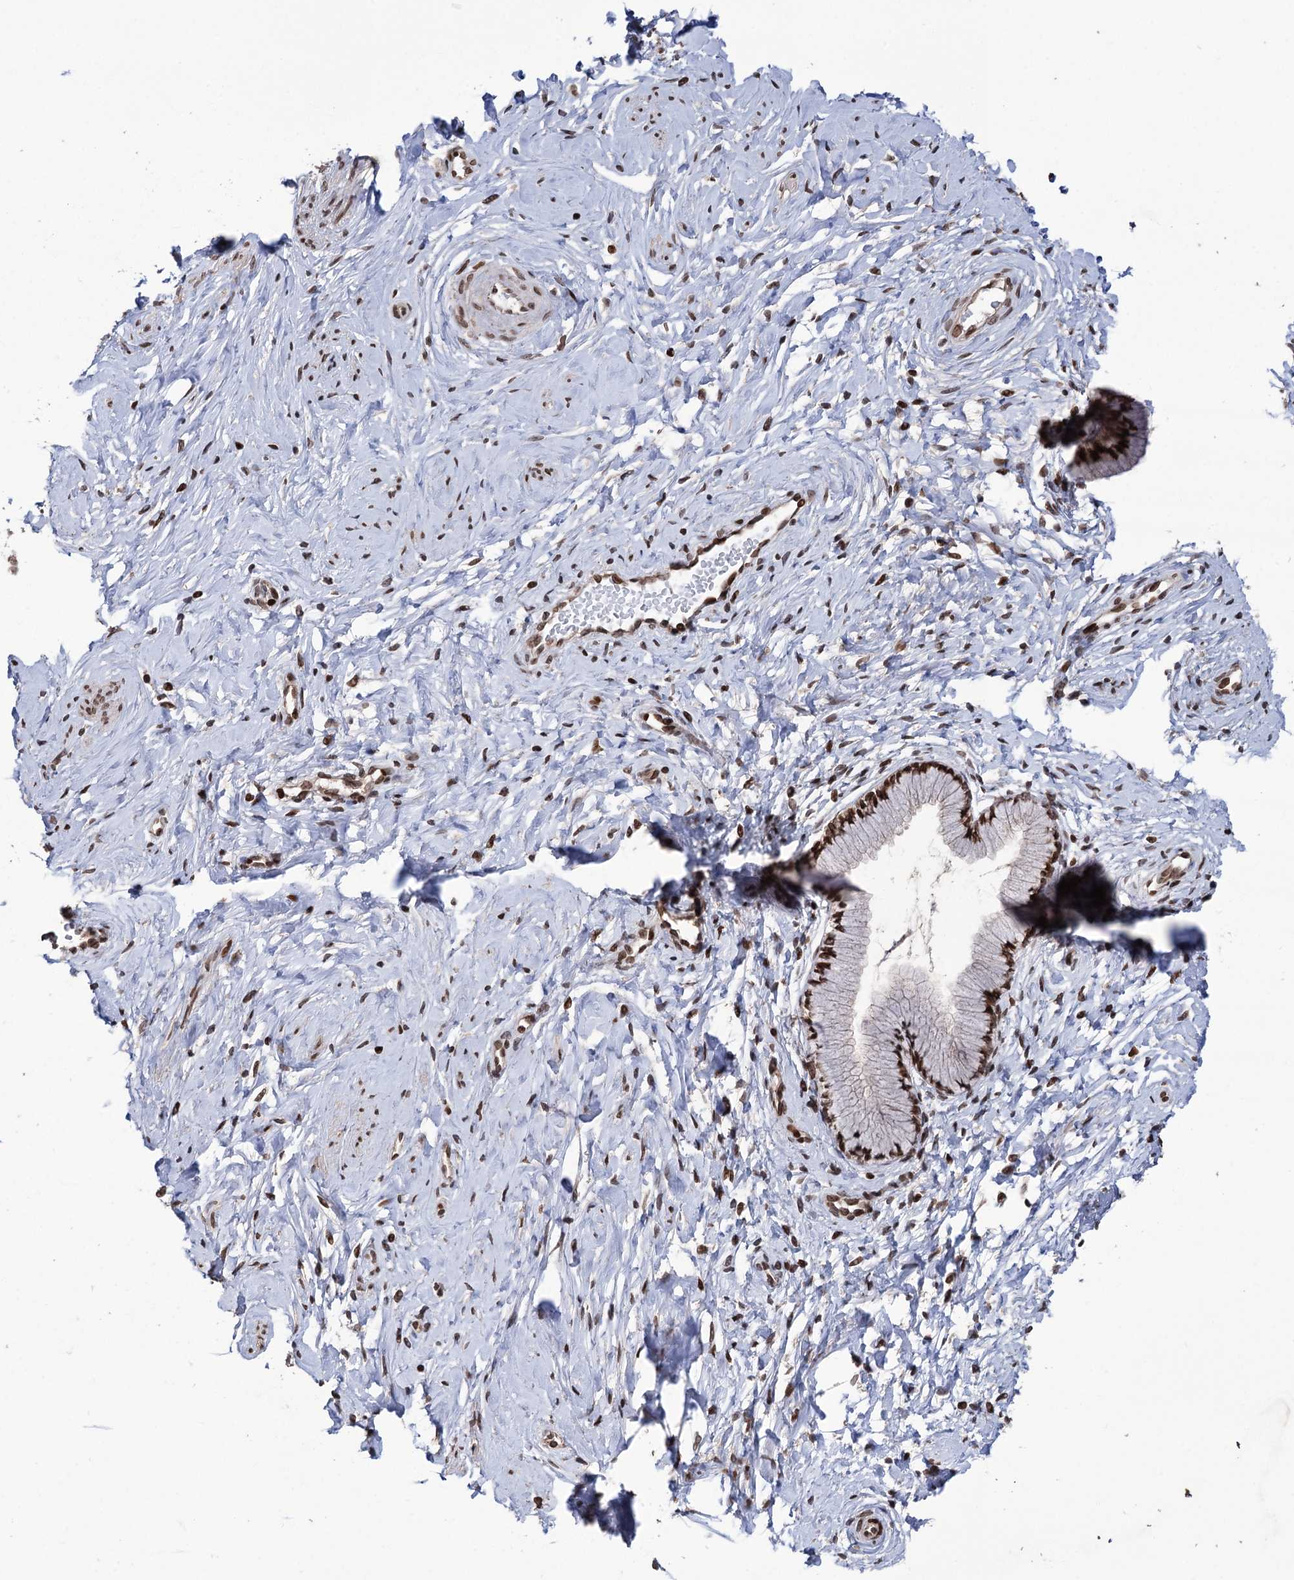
{"staining": {"intensity": "moderate", "quantity": ">75%", "location": "nuclear"}, "tissue": "cervix", "cell_type": "Glandular cells", "image_type": "normal", "snomed": [{"axis": "morphology", "description": "Normal tissue, NOS"}, {"axis": "topography", "description": "Cervix"}], "caption": "Protein staining by immunohistochemistry (IHC) demonstrates moderate nuclear expression in about >75% of glandular cells in unremarkable cervix. The staining was performed using DAB, with brown indicating positive protein expression. Nuclei are stained blue with hematoxylin.", "gene": "CCDC77", "patient": {"sex": "female", "age": 33}}